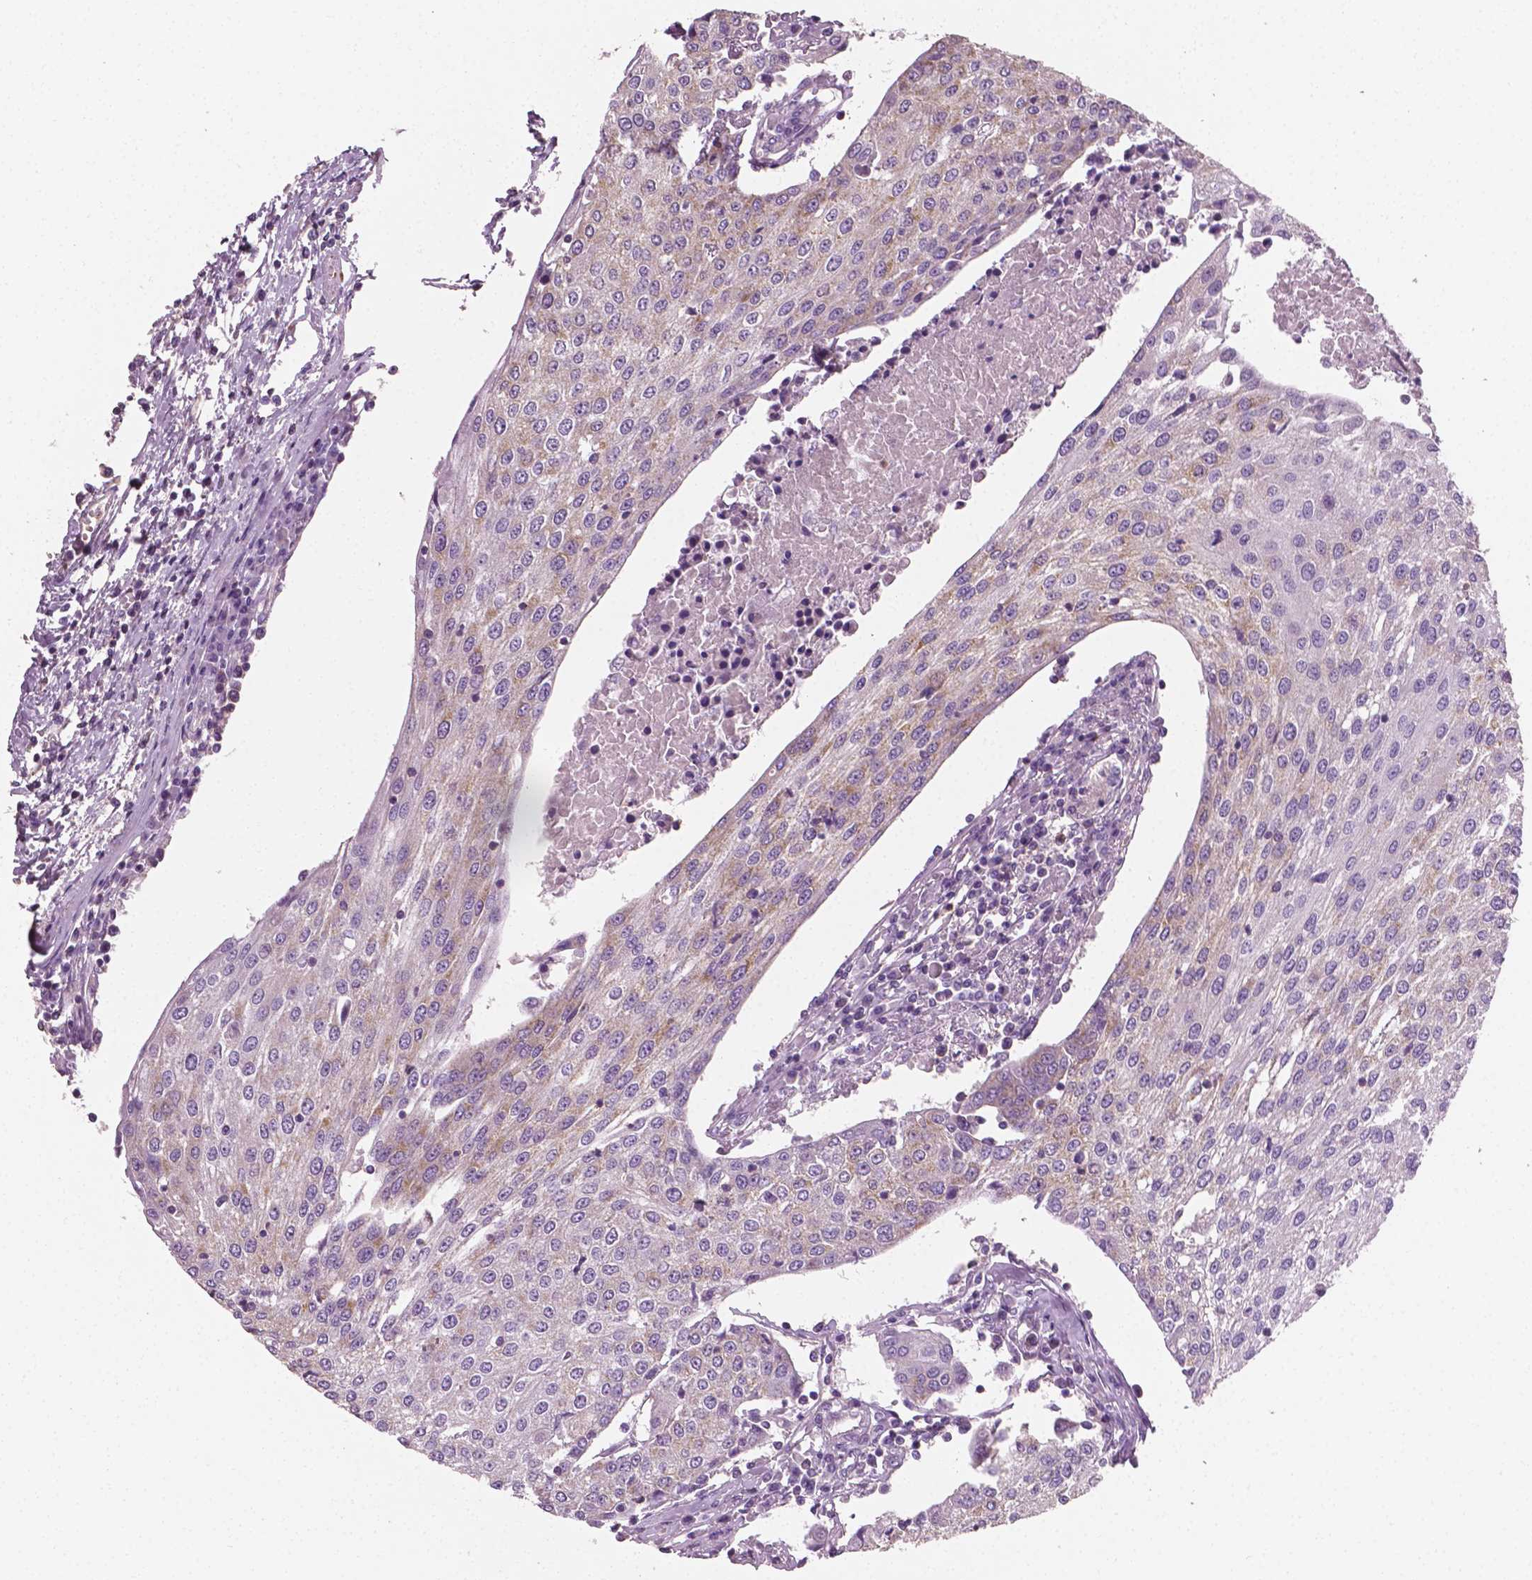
{"staining": {"intensity": "weak", "quantity": "<25%", "location": "cytoplasmic/membranous"}, "tissue": "urothelial cancer", "cell_type": "Tumor cells", "image_type": "cancer", "snomed": [{"axis": "morphology", "description": "Urothelial carcinoma, High grade"}, {"axis": "topography", "description": "Urinary bladder"}], "caption": "Urothelial cancer stained for a protein using immunohistochemistry shows no staining tumor cells.", "gene": "PTX3", "patient": {"sex": "female", "age": 85}}